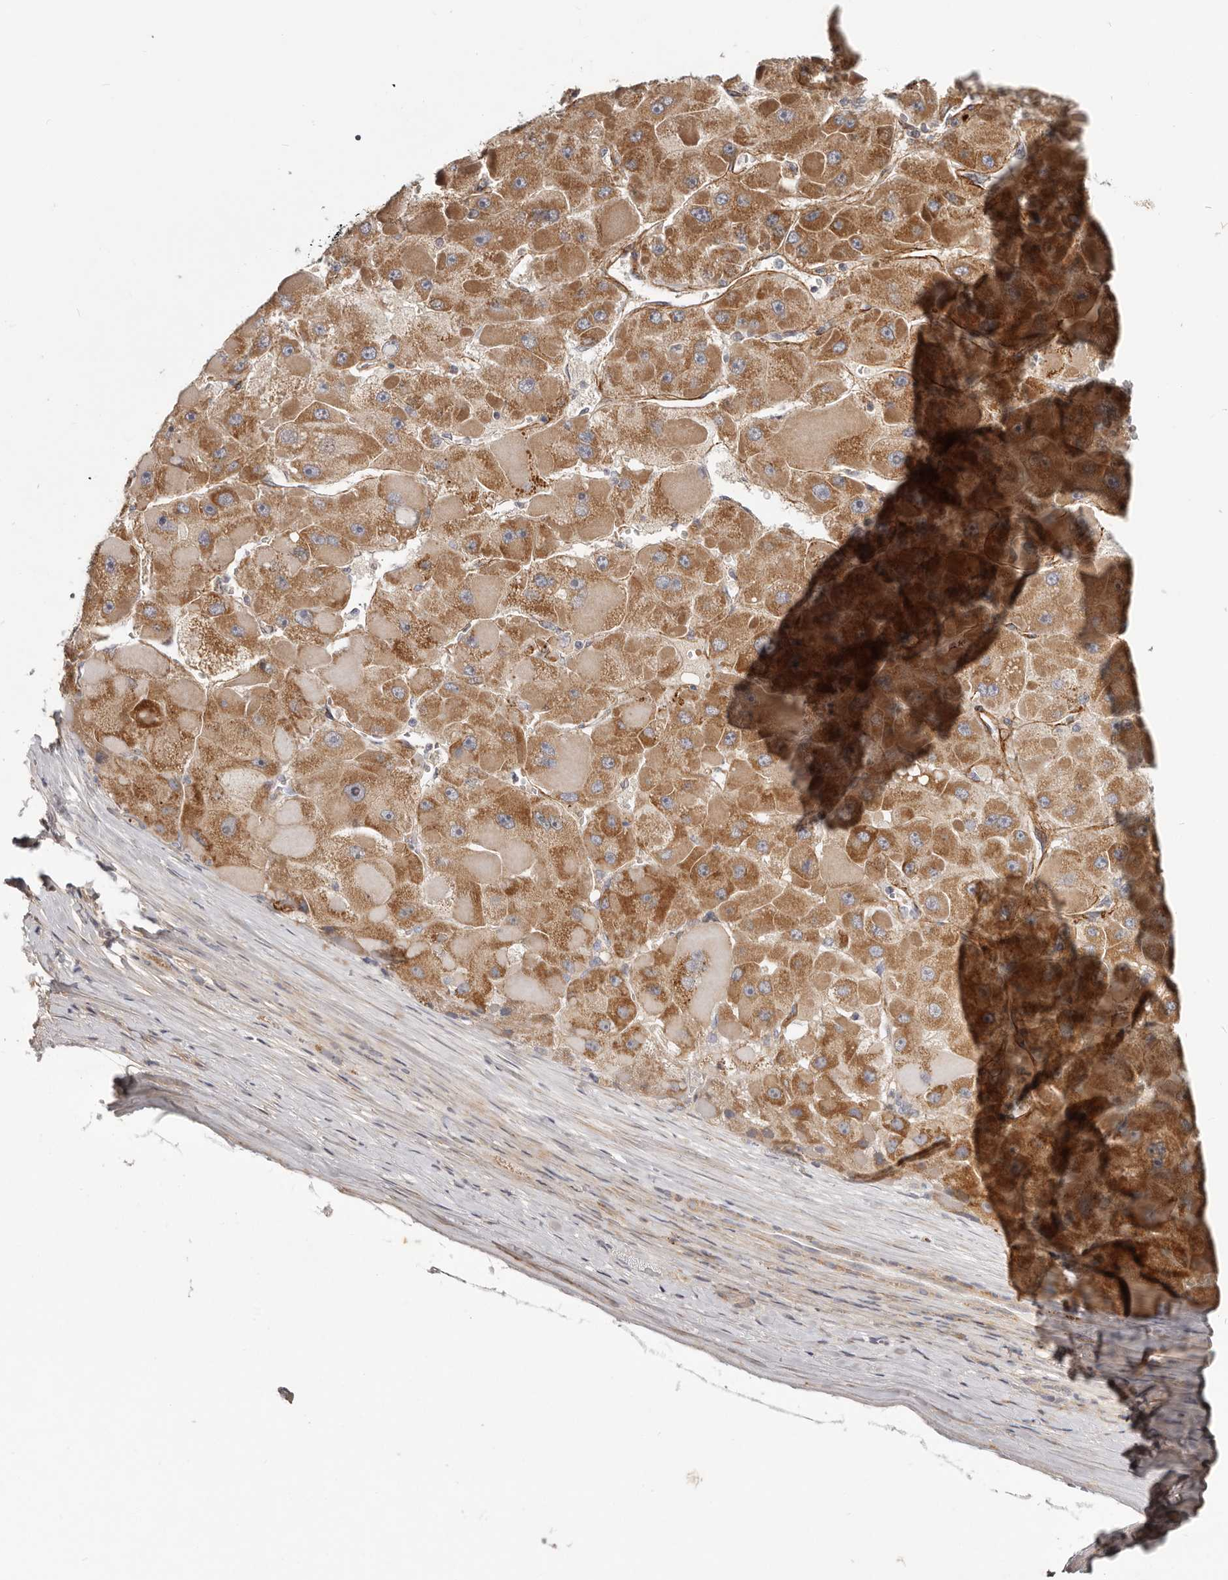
{"staining": {"intensity": "moderate", "quantity": ">75%", "location": "cytoplasmic/membranous"}, "tissue": "liver cancer", "cell_type": "Tumor cells", "image_type": "cancer", "snomed": [{"axis": "morphology", "description": "Carcinoma, Hepatocellular, NOS"}, {"axis": "topography", "description": "Liver"}], "caption": "Liver cancer (hepatocellular carcinoma) stained for a protein displays moderate cytoplasmic/membranous positivity in tumor cells. Nuclei are stained in blue.", "gene": "MRPS10", "patient": {"sex": "female", "age": 73}}